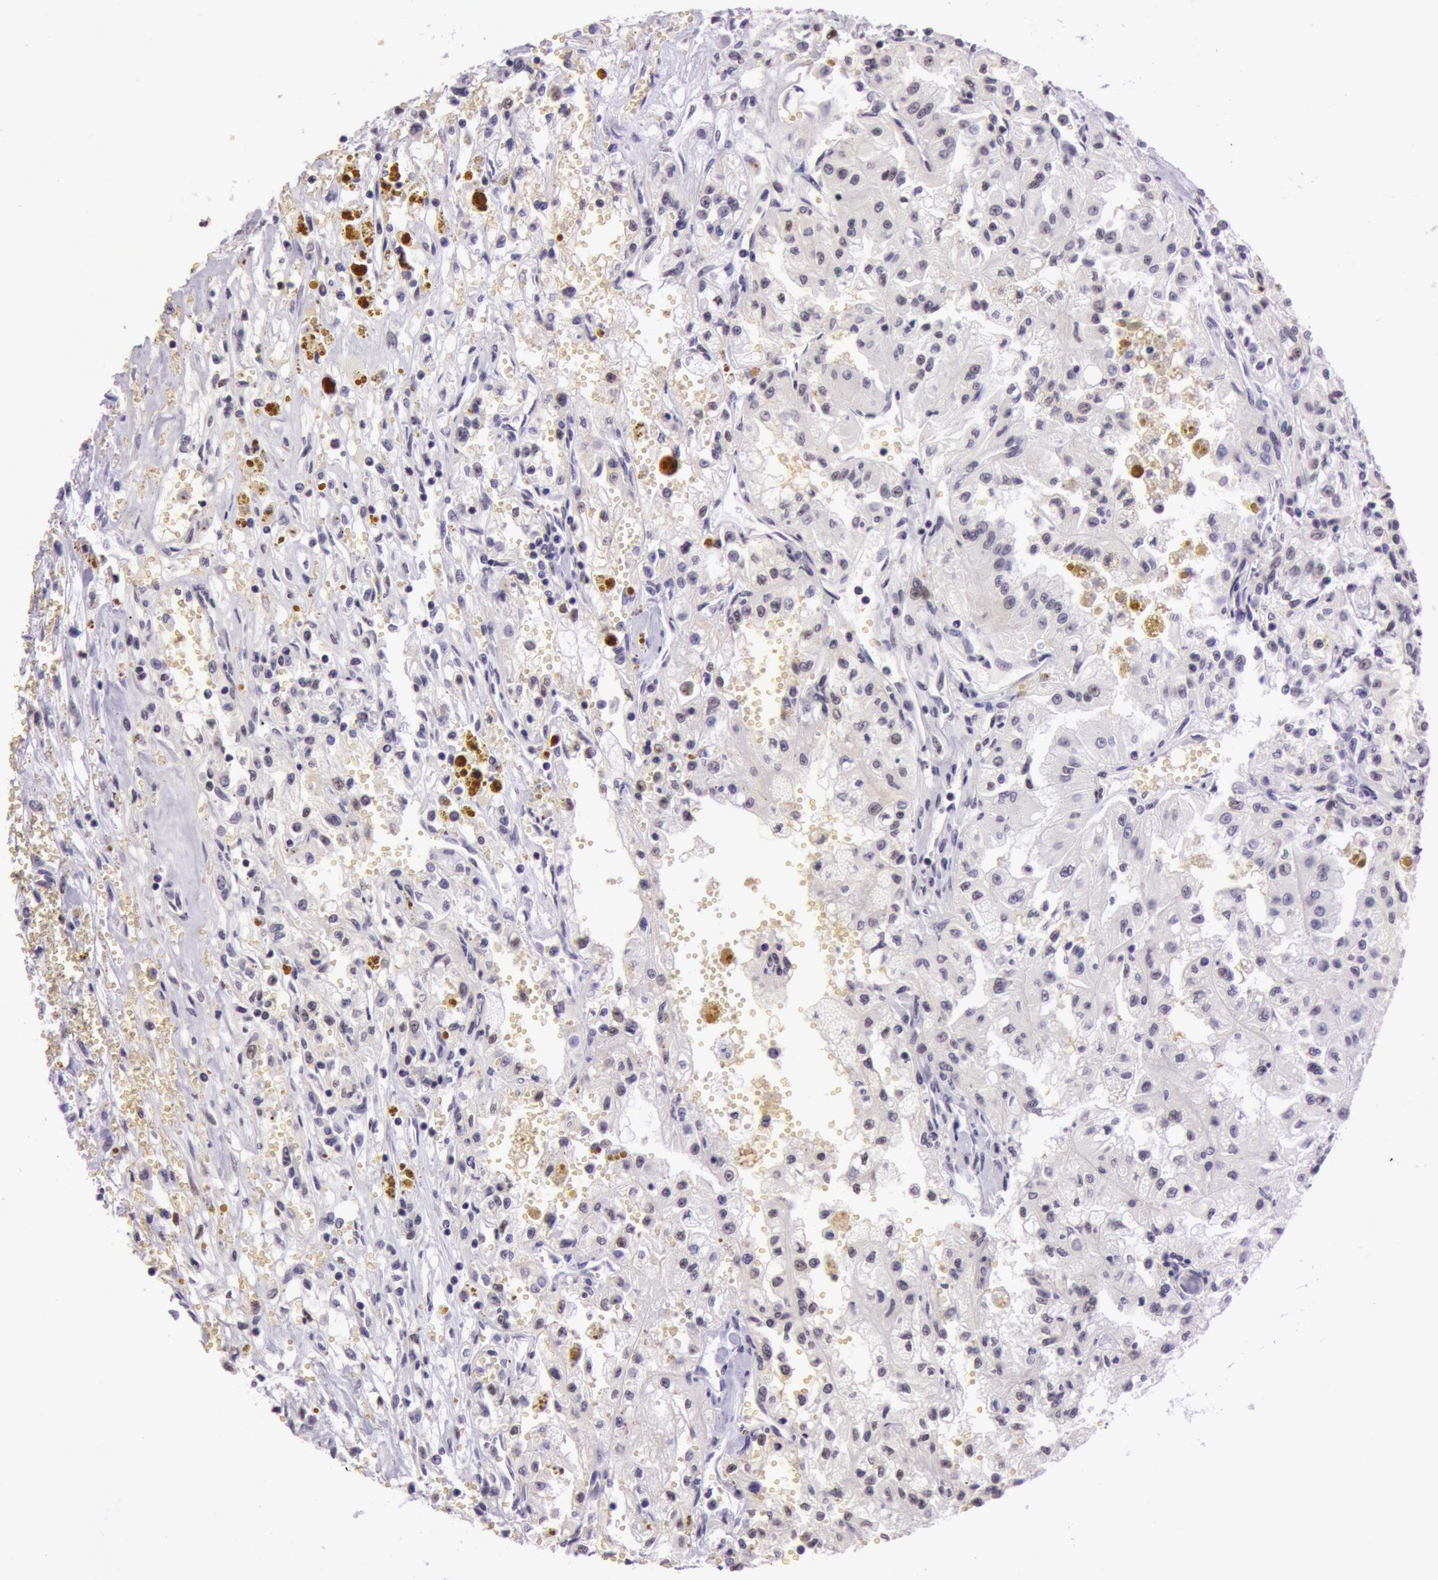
{"staining": {"intensity": "negative", "quantity": "none", "location": "none"}, "tissue": "renal cancer", "cell_type": "Tumor cells", "image_type": "cancer", "snomed": [{"axis": "morphology", "description": "Adenocarcinoma, NOS"}, {"axis": "topography", "description": "Kidney"}], "caption": "Immunohistochemistry (IHC) image of neoplastic tissue: renal cancer (adenocarcinoma) stained with DAB (3,3'-diaminobenzidine) shows no significant protein staining in tumor cells. Nuclei are stained in blue.", "gene": "NBN", "patient": {"sex": "male", "age": 78}}